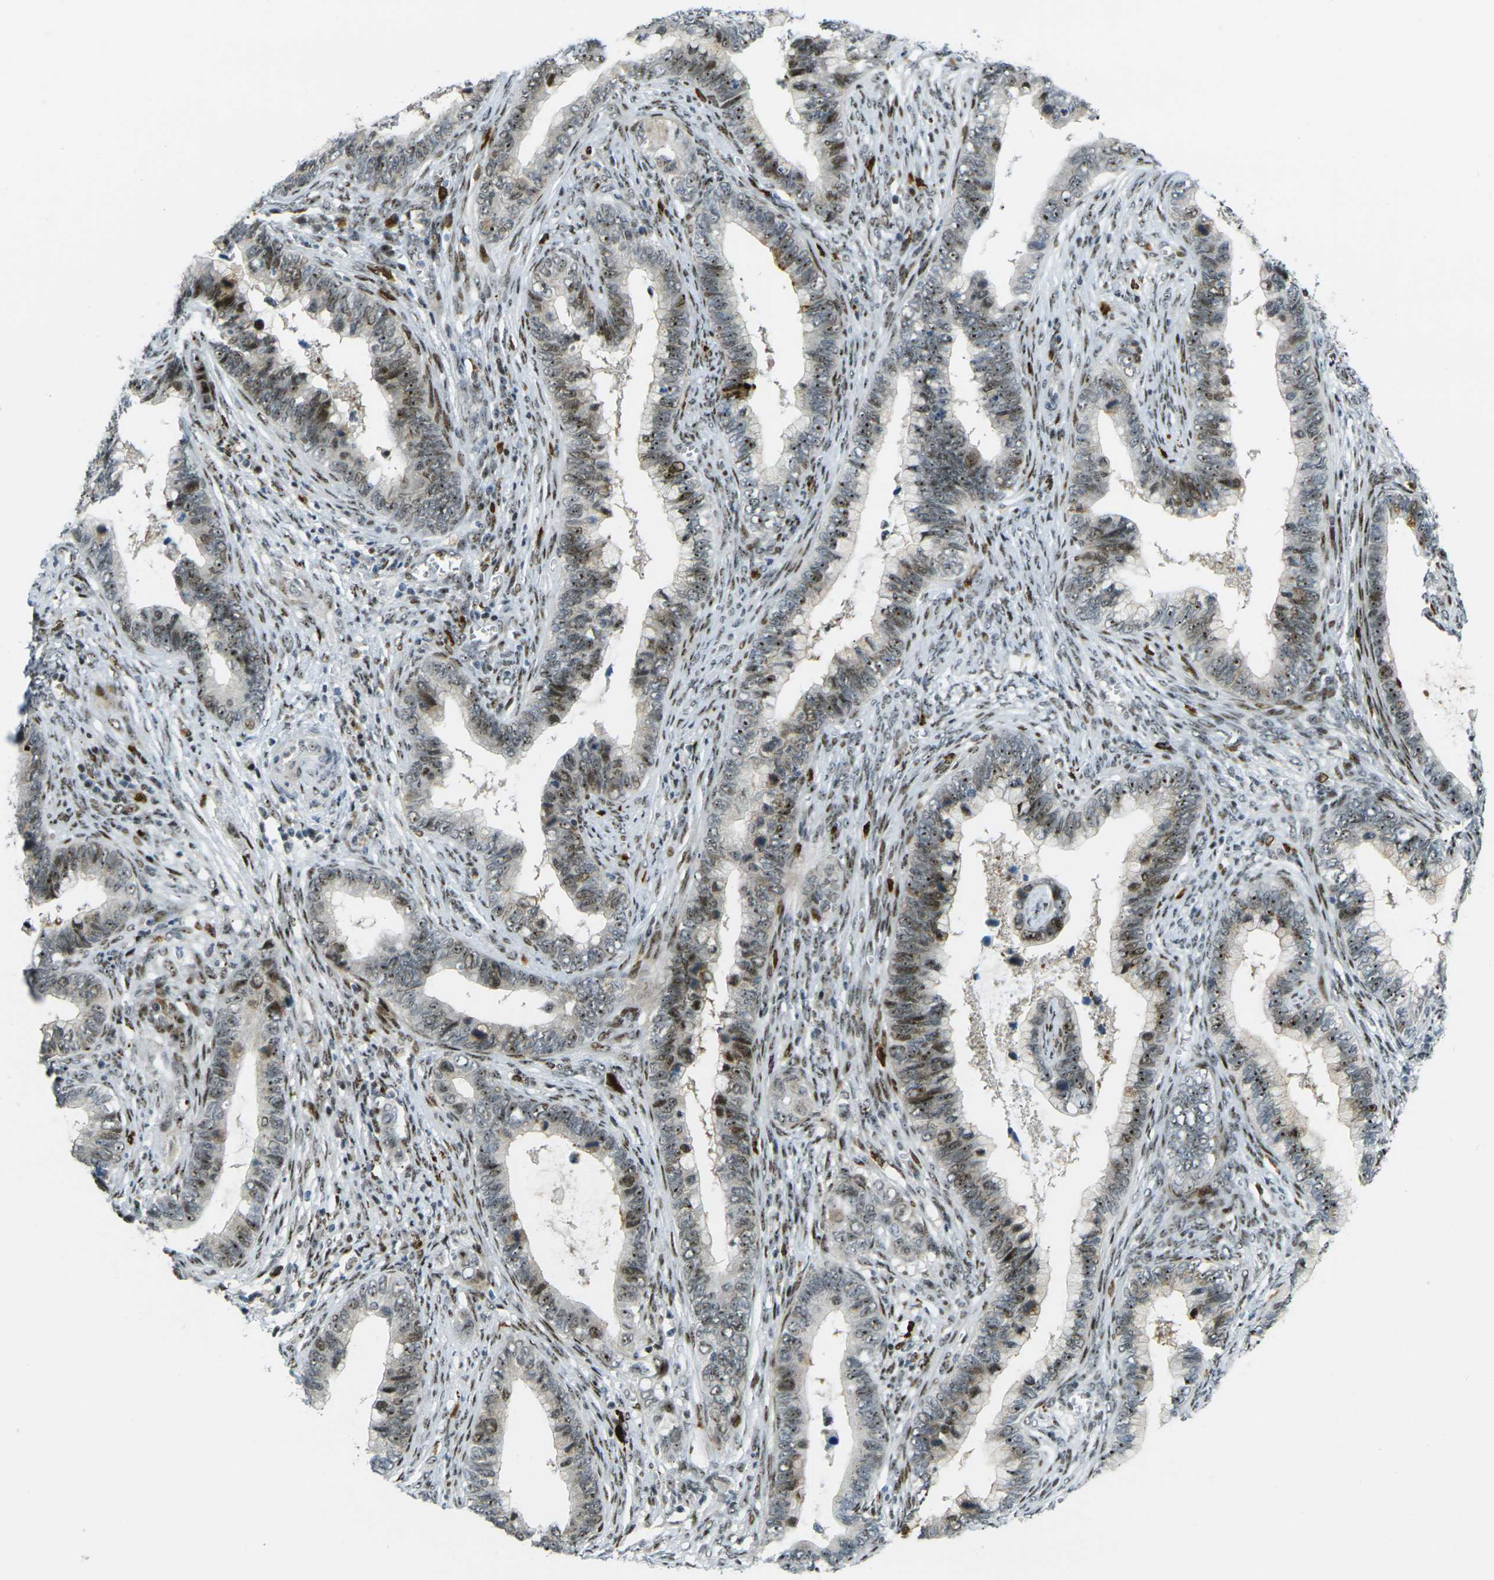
{"staining": {"intensity": "moderate", "quantity": ">75%", "location": "nuclear"}, "tissue": "cervical cancer", "cell_type": "Tumor cells", "image_type": "cancer", "snomed": [{"axis": "morphology", "description": "Adenocarcinoma, NOS"}, {"axis": "topography", "description": "Cervix"}], "caption": "A high-resolution photomicrograph shows immunohistochemistry (IHC) staining of cervical cancer, which reveals moderate nuclear expression in about >75% of tumor cells.", "gene": "UBE2C", "patient": {"sex": "female", "age": 44}}